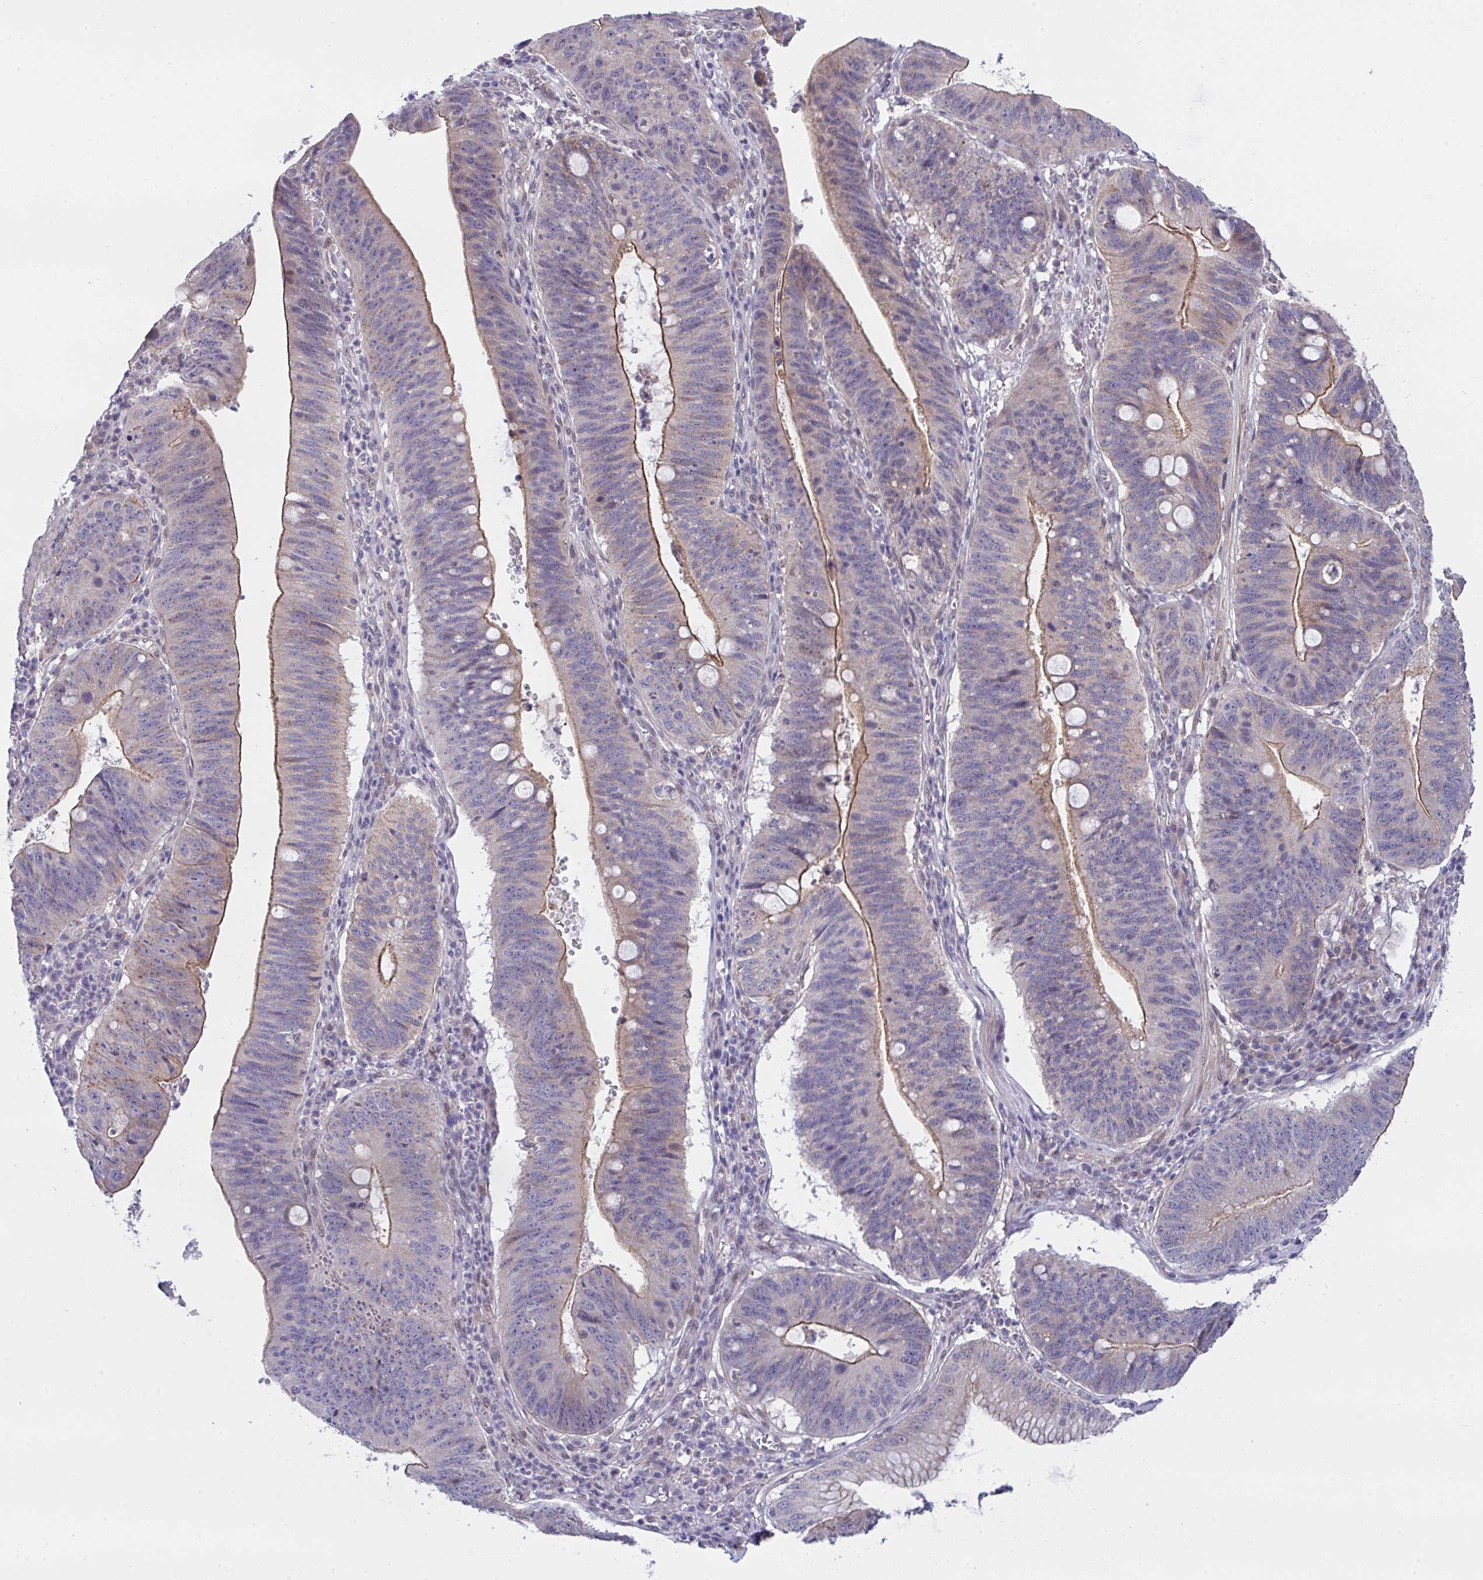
{"staining": {"intensity": "moderate", "quantity": "25%-75%", "location": "cytoplasmic/membranous"}, "tissue": "stomach cancer", "cell_type": "Tumor cells", "image_type": "cancer", "snomed": [{"axis": "morphology", "description": "Adenocarcinoma, NOS"}, {"axis": "topography", "description": "Stomach"}], "caption": "Immunohistochemistry (IHC) image of neoplastic tissue: human stomach cancer (adenocarcinoma) stained using immunohistochemistry reveals medium levels of moderate protein expression localized specifically in the cytoplasmic/membranous of tumor cells, appearing as a cytoplasmic/membranous brown color.", "gene": "L3HYPDH", "patient": {"sex": "male", "age": 59}}